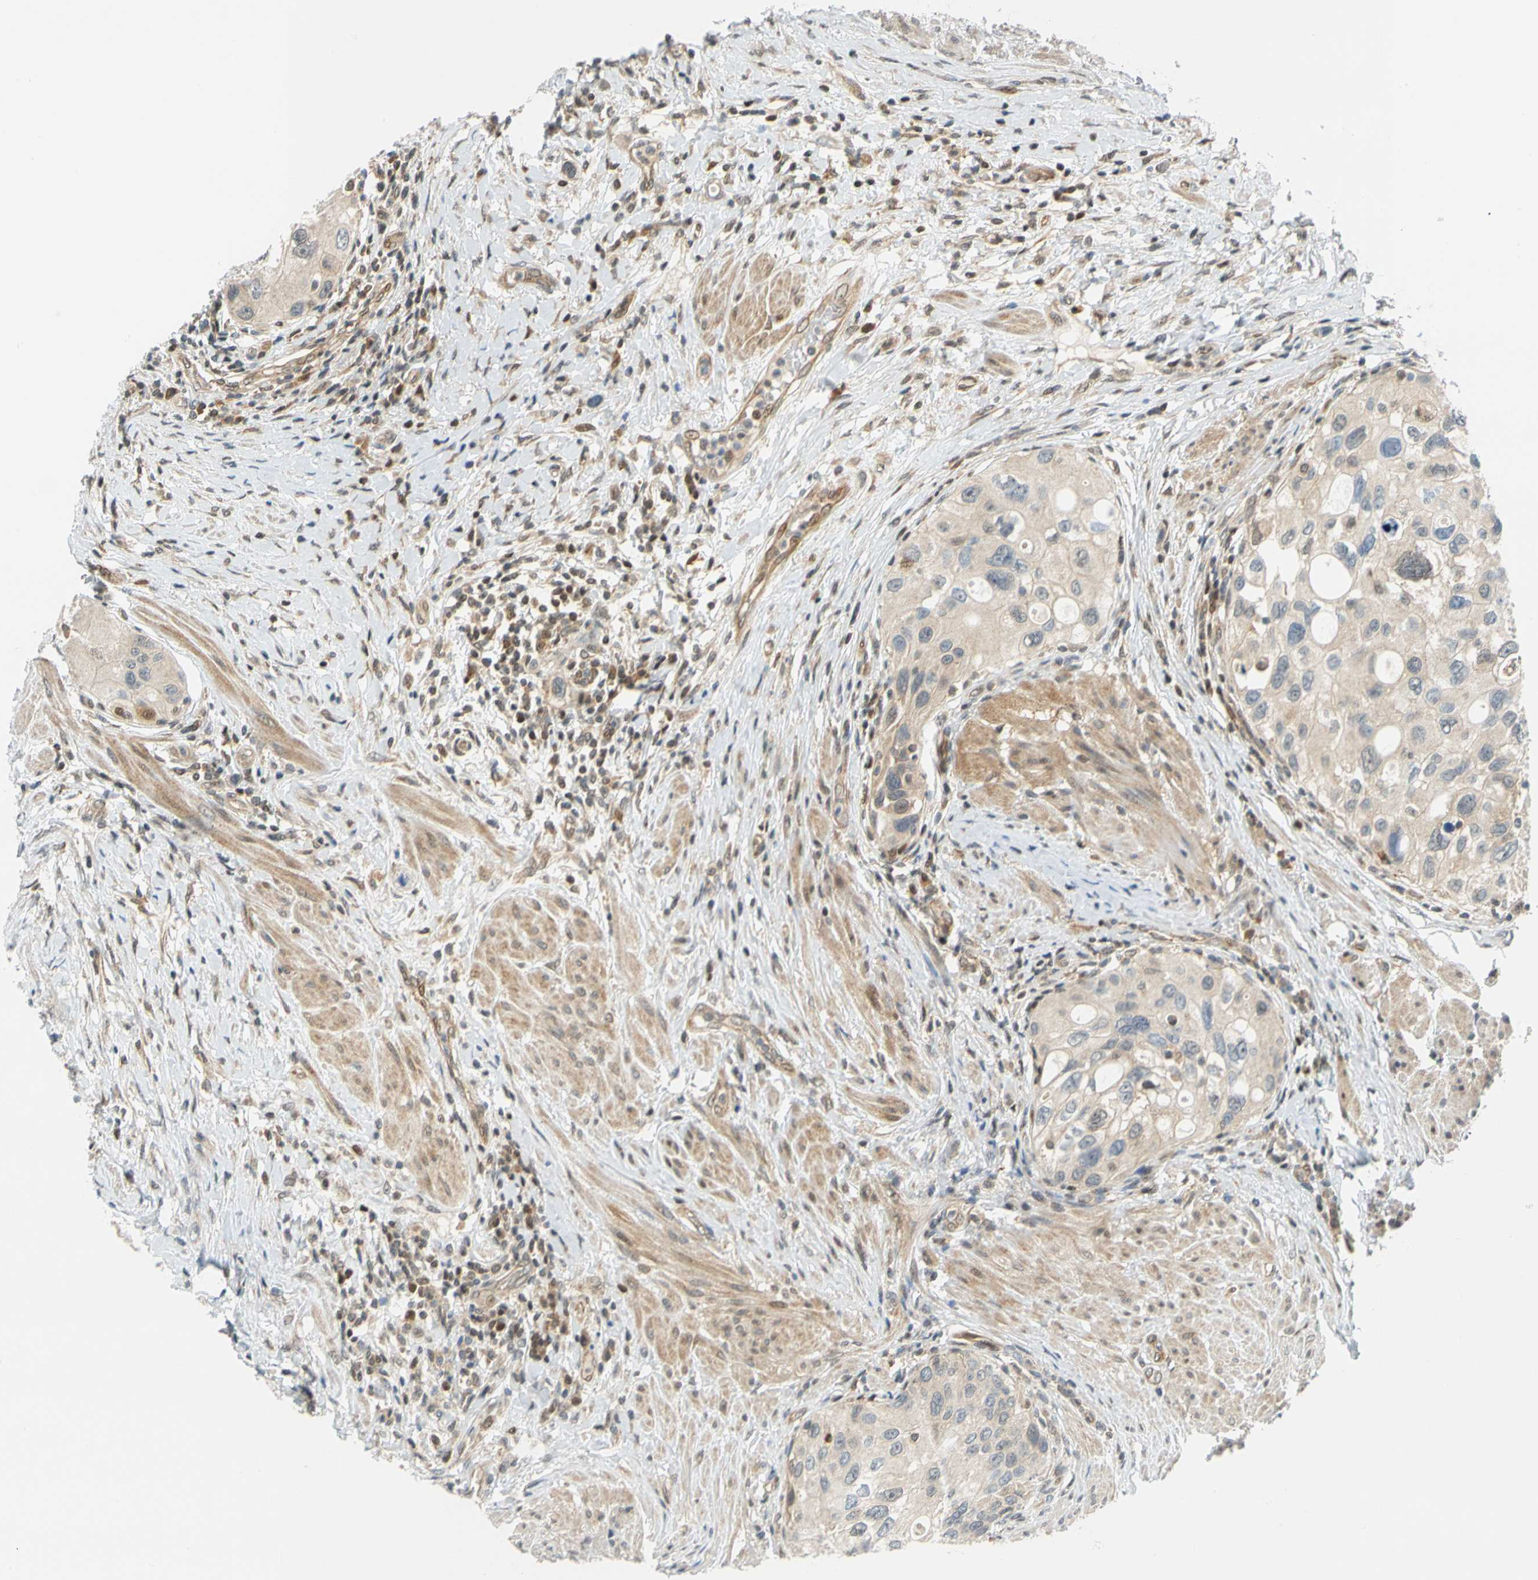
{"staining": {"intensity": "negative", "quantity": "none", "location": "none"}, "tissue": "urothelial cancer", "cell_type": "Tumor cells", "image_type": "cancer", "snomed": [{"axis": "morphology", "description": "Urothelial carcinoma, High grade"}, {"axis": "topography", "description": "Urinary bladder"}], "caption": "Tumor cells are negative for brown protein staining in urothelial carcinoma (high-grade).", "gene": "MAPK9", "patient": {"sex": "female", "age": 56}}